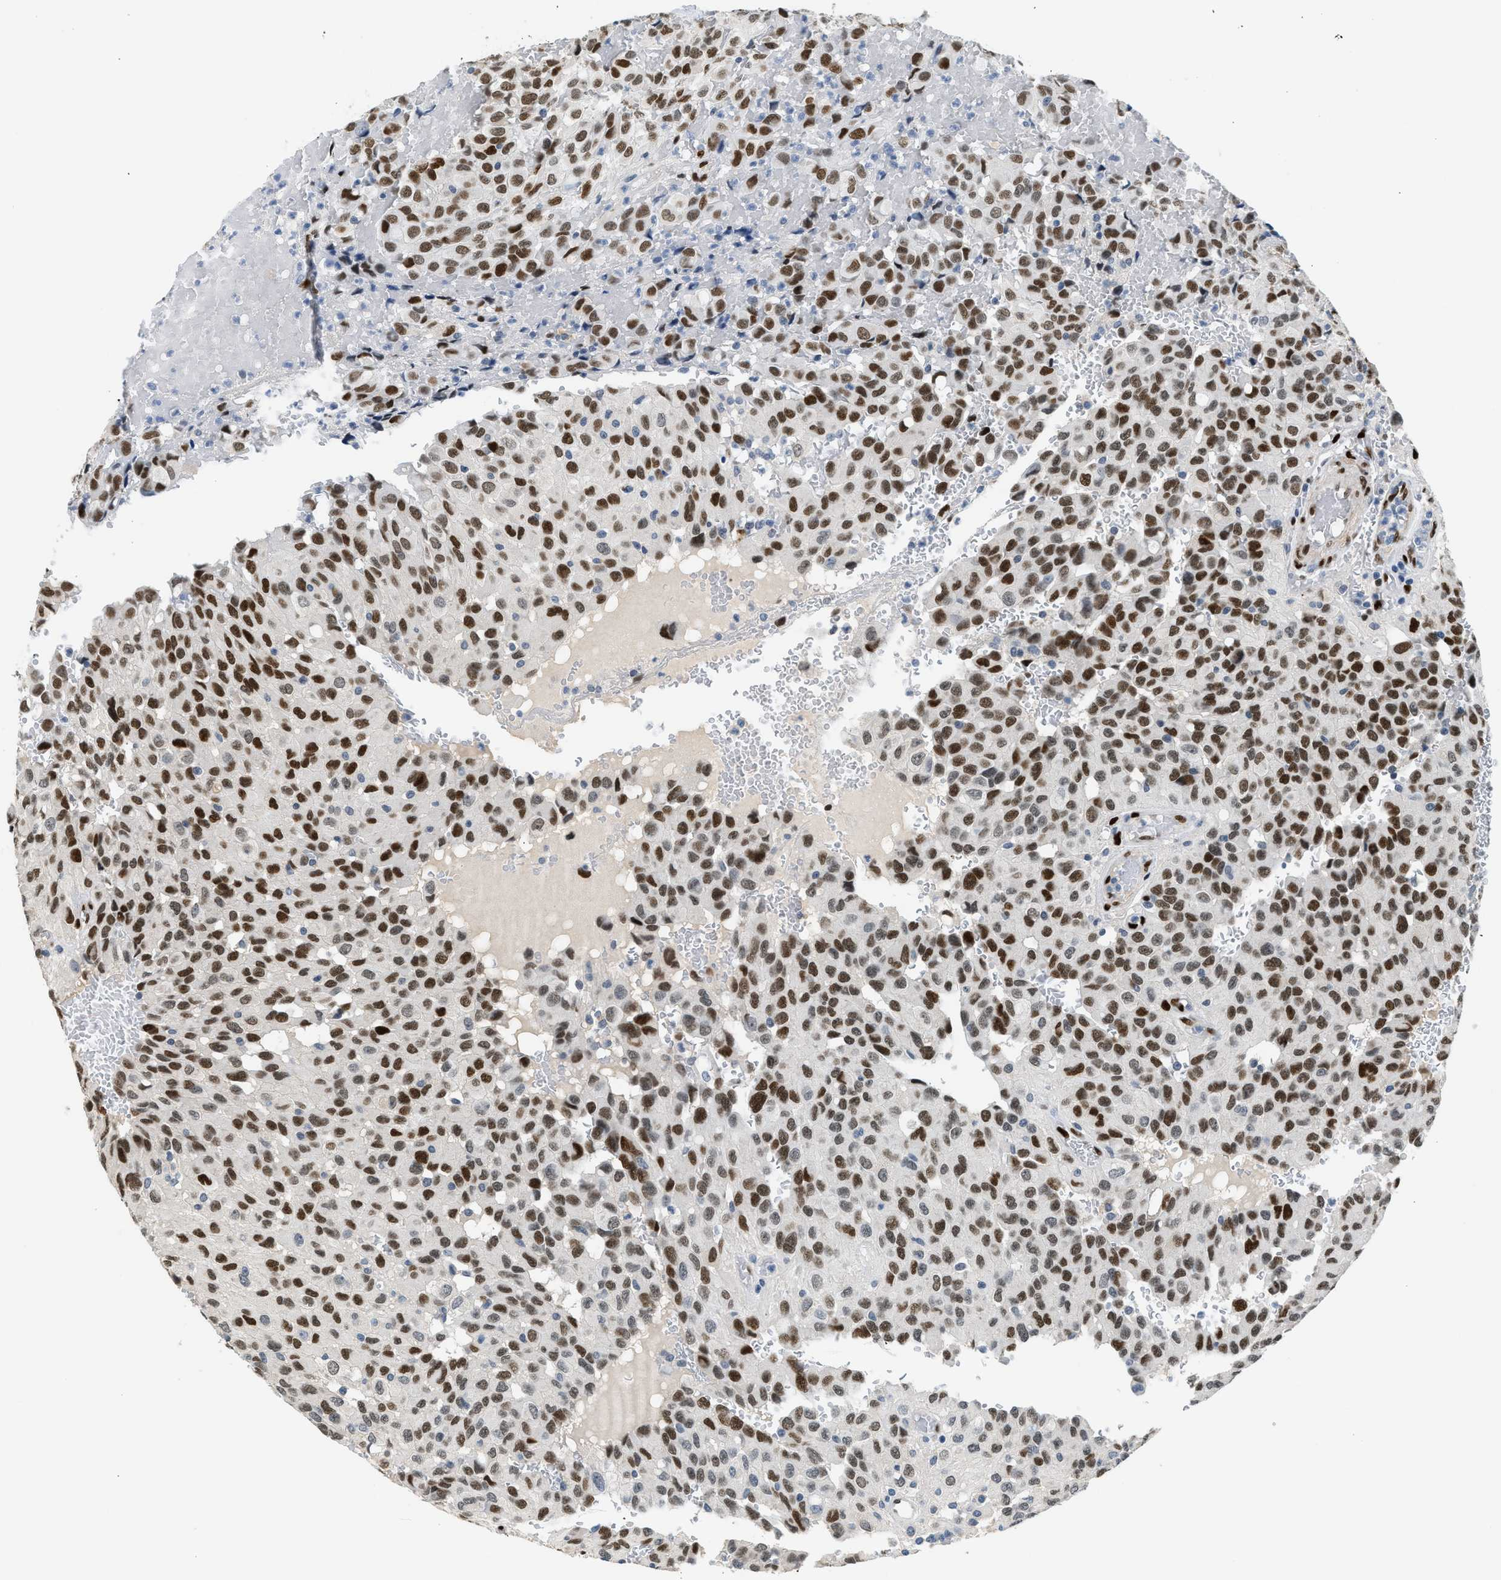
{"staining": {"intensity": "strong", "quantity": ">75%", "location": "nuclear"}, "tissue": "glioma", "cell_type": "Tumor cells", "image_type": "cancer", "snomed": [{"axis": "morphology", "description": "Glioma, malignant, High grade"}, {"axis": "topography", "description": "Brain"}], "caption": "Malignant glioma (high-grade) was stained to show a protein in brown. There is high levels of strong nuclear expression in approximately >75% of tumor cells.", "gene": "ZBTB20", "patient": {"sex": "male", "age": 32}}